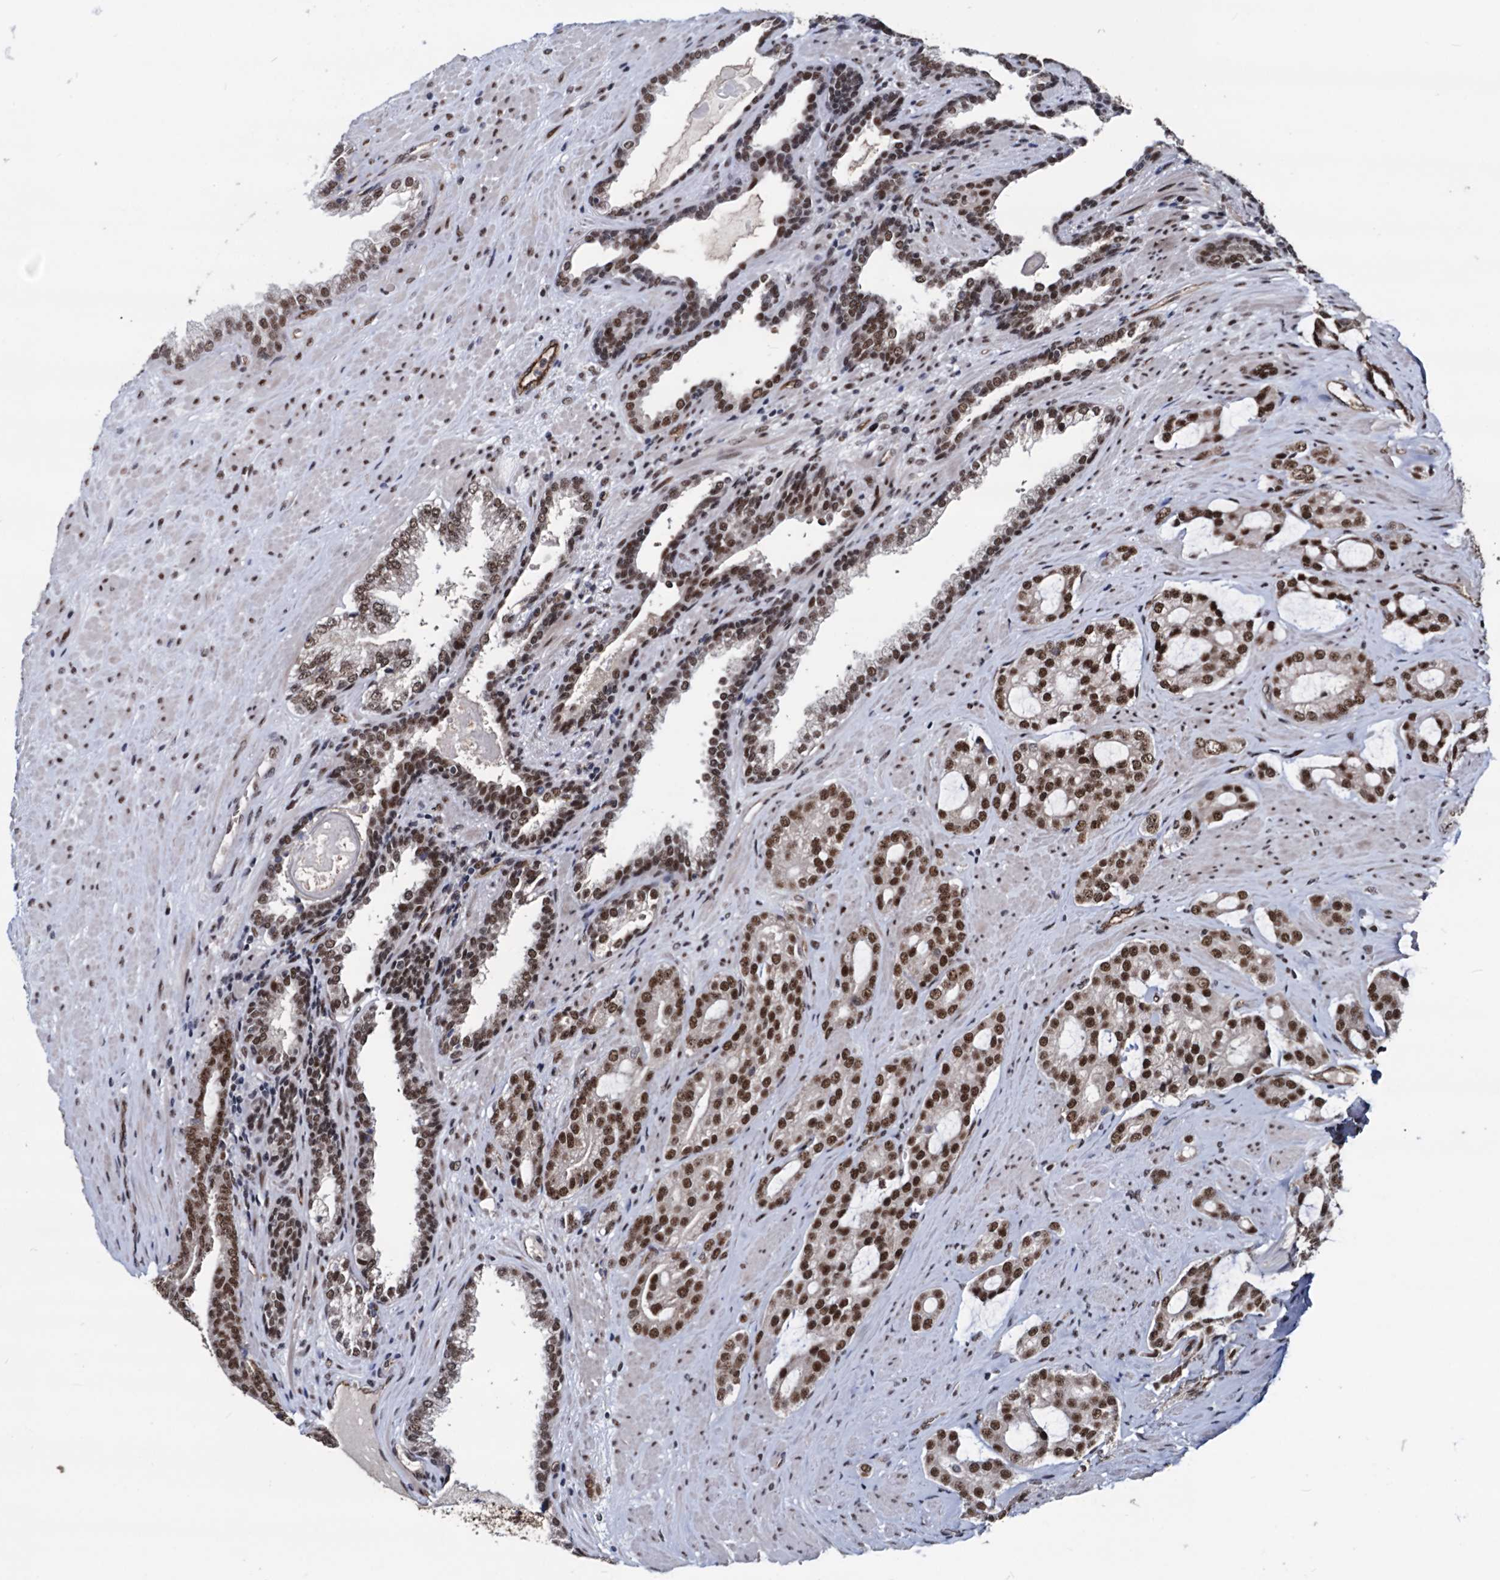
{"staining": {"intensity": "strong", "quantity": ">75%", "location": "nuclear"}, "tissue": "prostate cancer", "cell_type": "Tumor cells", "image_type": "cancer", "snomed": [{"axis": "morphology", "description": "Adenocarcinoma, High grade"}, {"axis": "topography", "description": "Prostate"}], "caption": "An image of prostate adenocarcinoma (high-grade) stained for a protein demonstrates strong nuclear brown staining in tumor cells.", "gene": "GALNT11", "patient": {"sex": "male", "age": 63}}